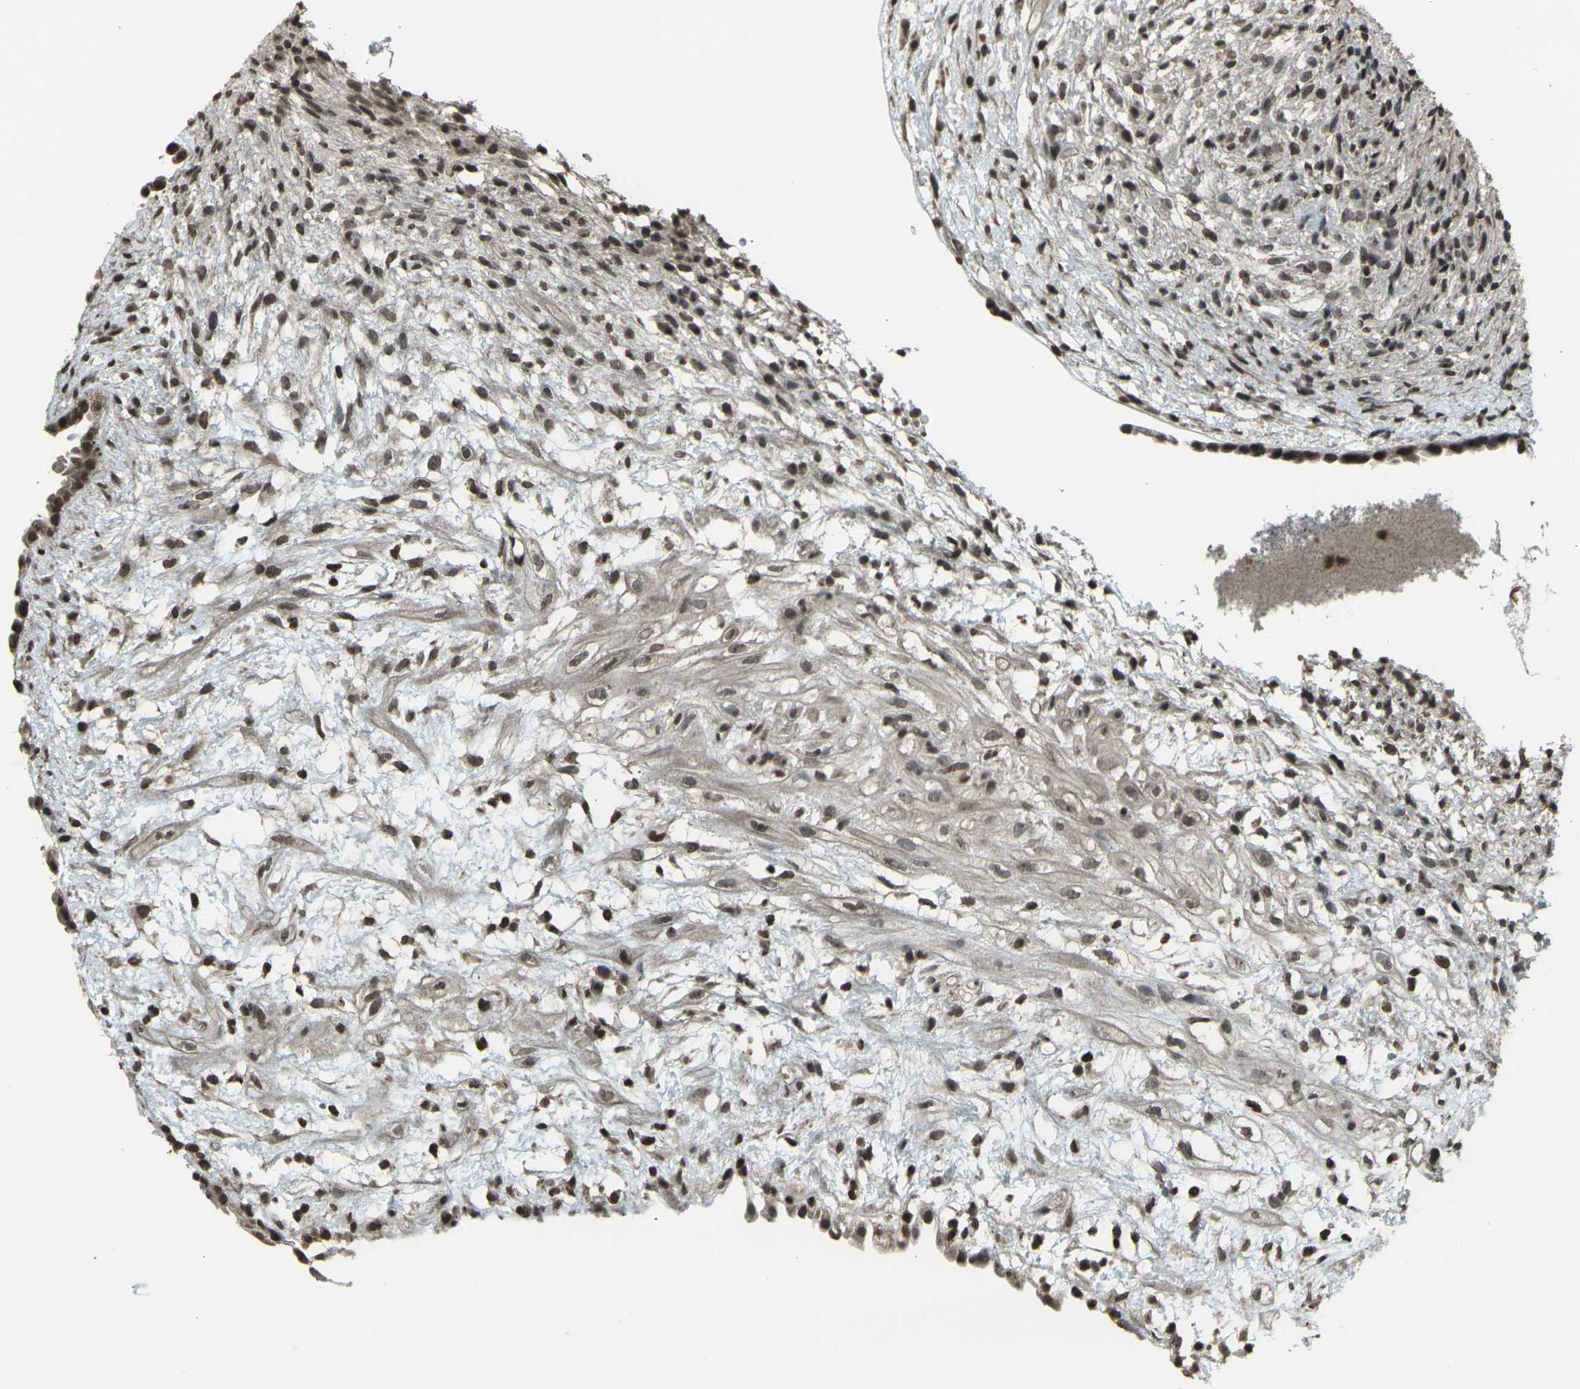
{"staining": {"intensity": "moderate", "quantity": ">75%", "location": "nuclear"}, "tissue": "ovary", "cell_type": "Ovarian stroma cells", "image_type": "normal", "snomed": [{"axis": "morphology", "description": "Normal tissue, NOS"}, {"axis": "morphology", "description": "Cyst, NOS"}, {"axis": "topography", "description": "Ovary"}], "caption": "Moderate nuclear positivity is identified in approximately >75% of ovarian stroma cells in unremarkable ovary. The staining was performed using DAB to visualize the protein expression in brown, while the nuclei were stained in blue with hematoxylin (Magnification: 20x).", "gene": "PRPF8", "patient": {"sex": "female", "age": 18}}